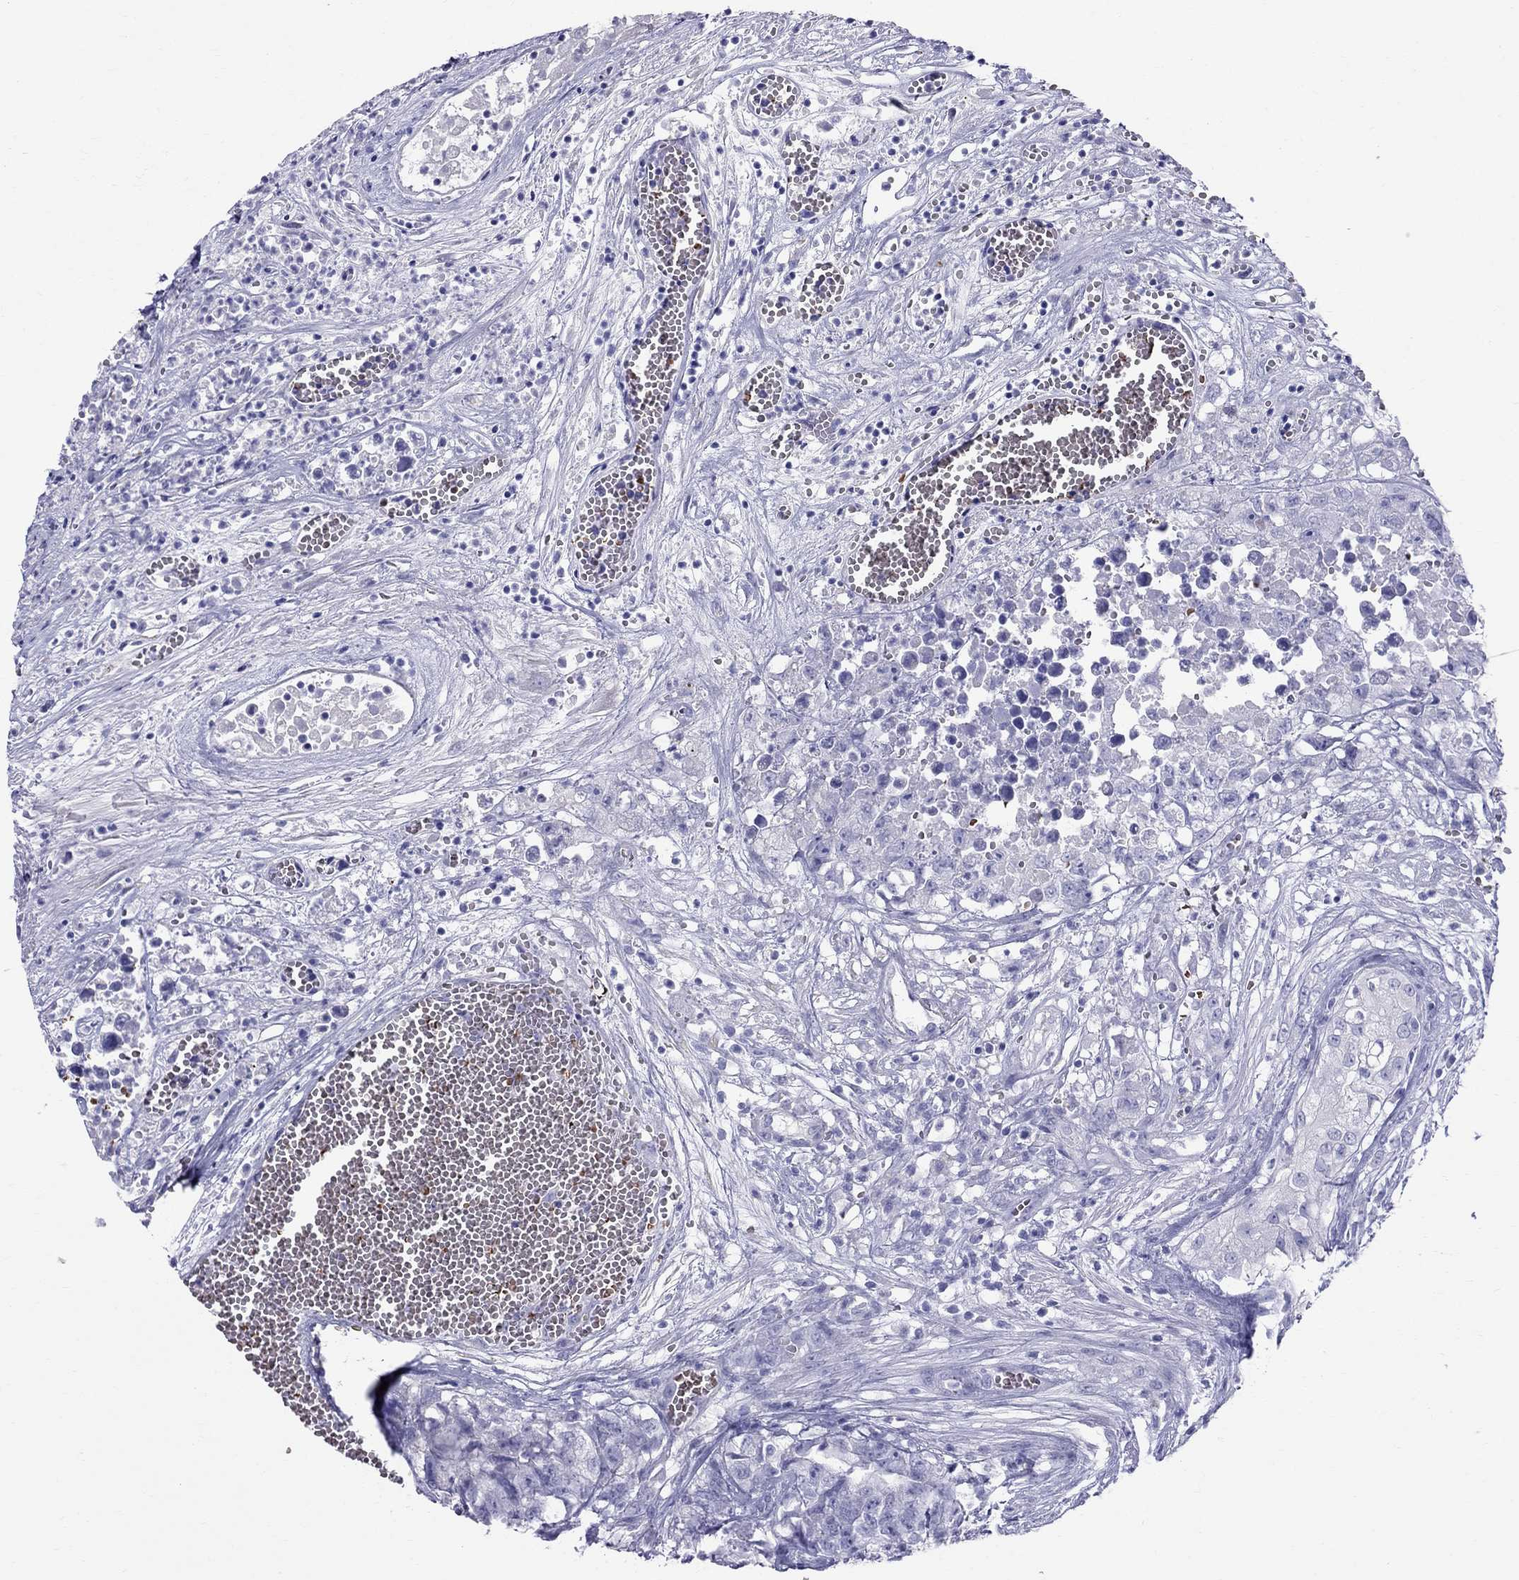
{"staining": {"intensity": "negative", "quantity": "none", "location": "none"}, "tissue": "testis cancer", "cell_type": "Tumor cells", "image_type": "cancer", "snomed": [{"axis": "morphology", "description": "Seminoma, NOS"}, {"axis": "morphology", "description": "Carcinoma, Embryonal, NOS"}, {"axis": "topography", "description": "Testis"}], "caption": "Tumor cells show no significant protein positivity in testis cancer. (DAB (3,3'-diaminobenzidine) immunohistochemistry (IHC) with hematoxylin counter stain).", "gene": "DNAAF6", "patient": {"sex": "male", "age": 22}}